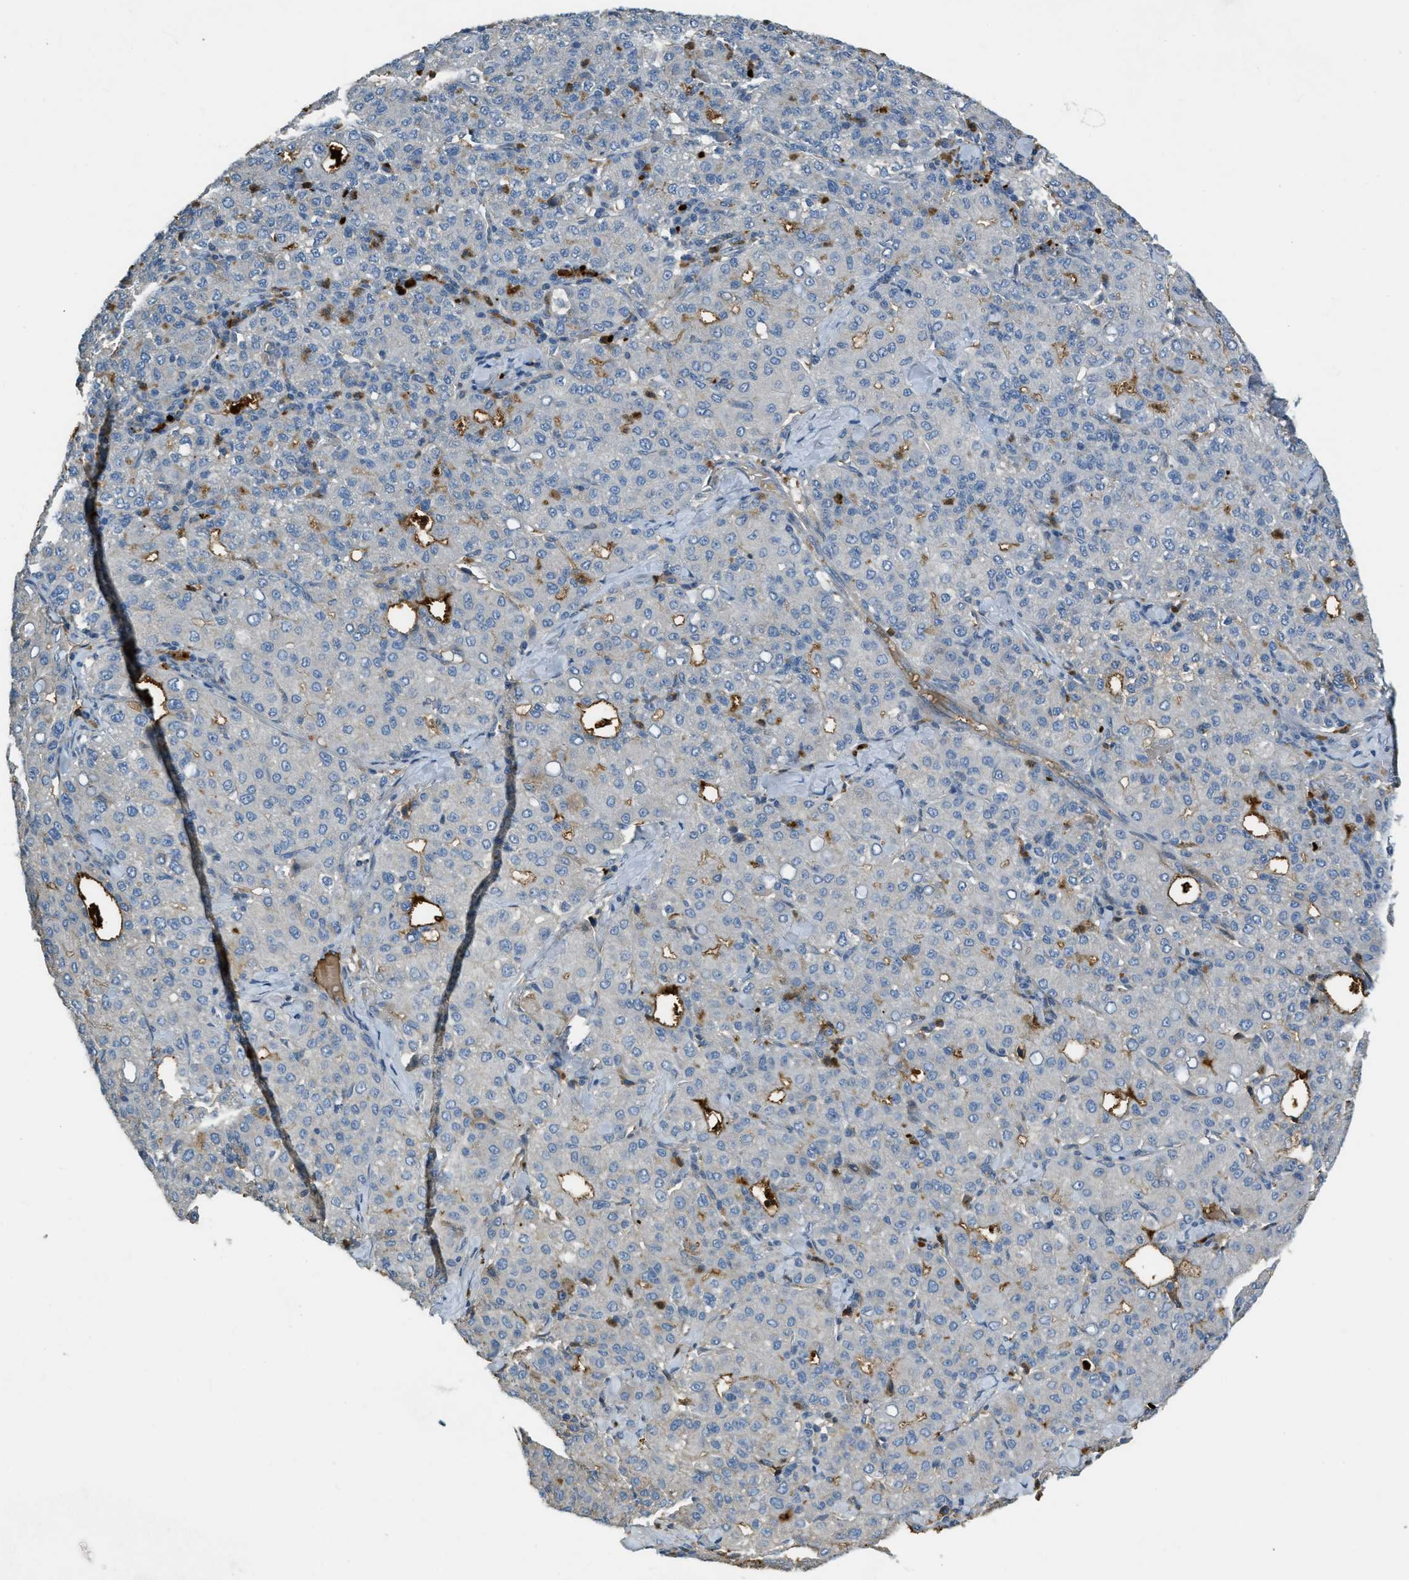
{"staining": {"intensity": "moderate", "quantity": "<25%", "location": "cytoplasmic/membranous"}, "tissue": "liver cancer", "cell_type": "Tumor cells", "image_type": "cancer", "snomed": [{"axis": "morphology", "description": "Carcinoma, Hepatocellular, NOS"}, {"axis": "topography", "description": "Liver"}], "caption": "A histopathology image of human hepatocellular carcinoma (liver) stained for a protein exhibits moderate cytoplasmic/membranous brown staining in tumor cells.", "gene": "PRTN3", "patient": {"sex": "male", "age": 65}}